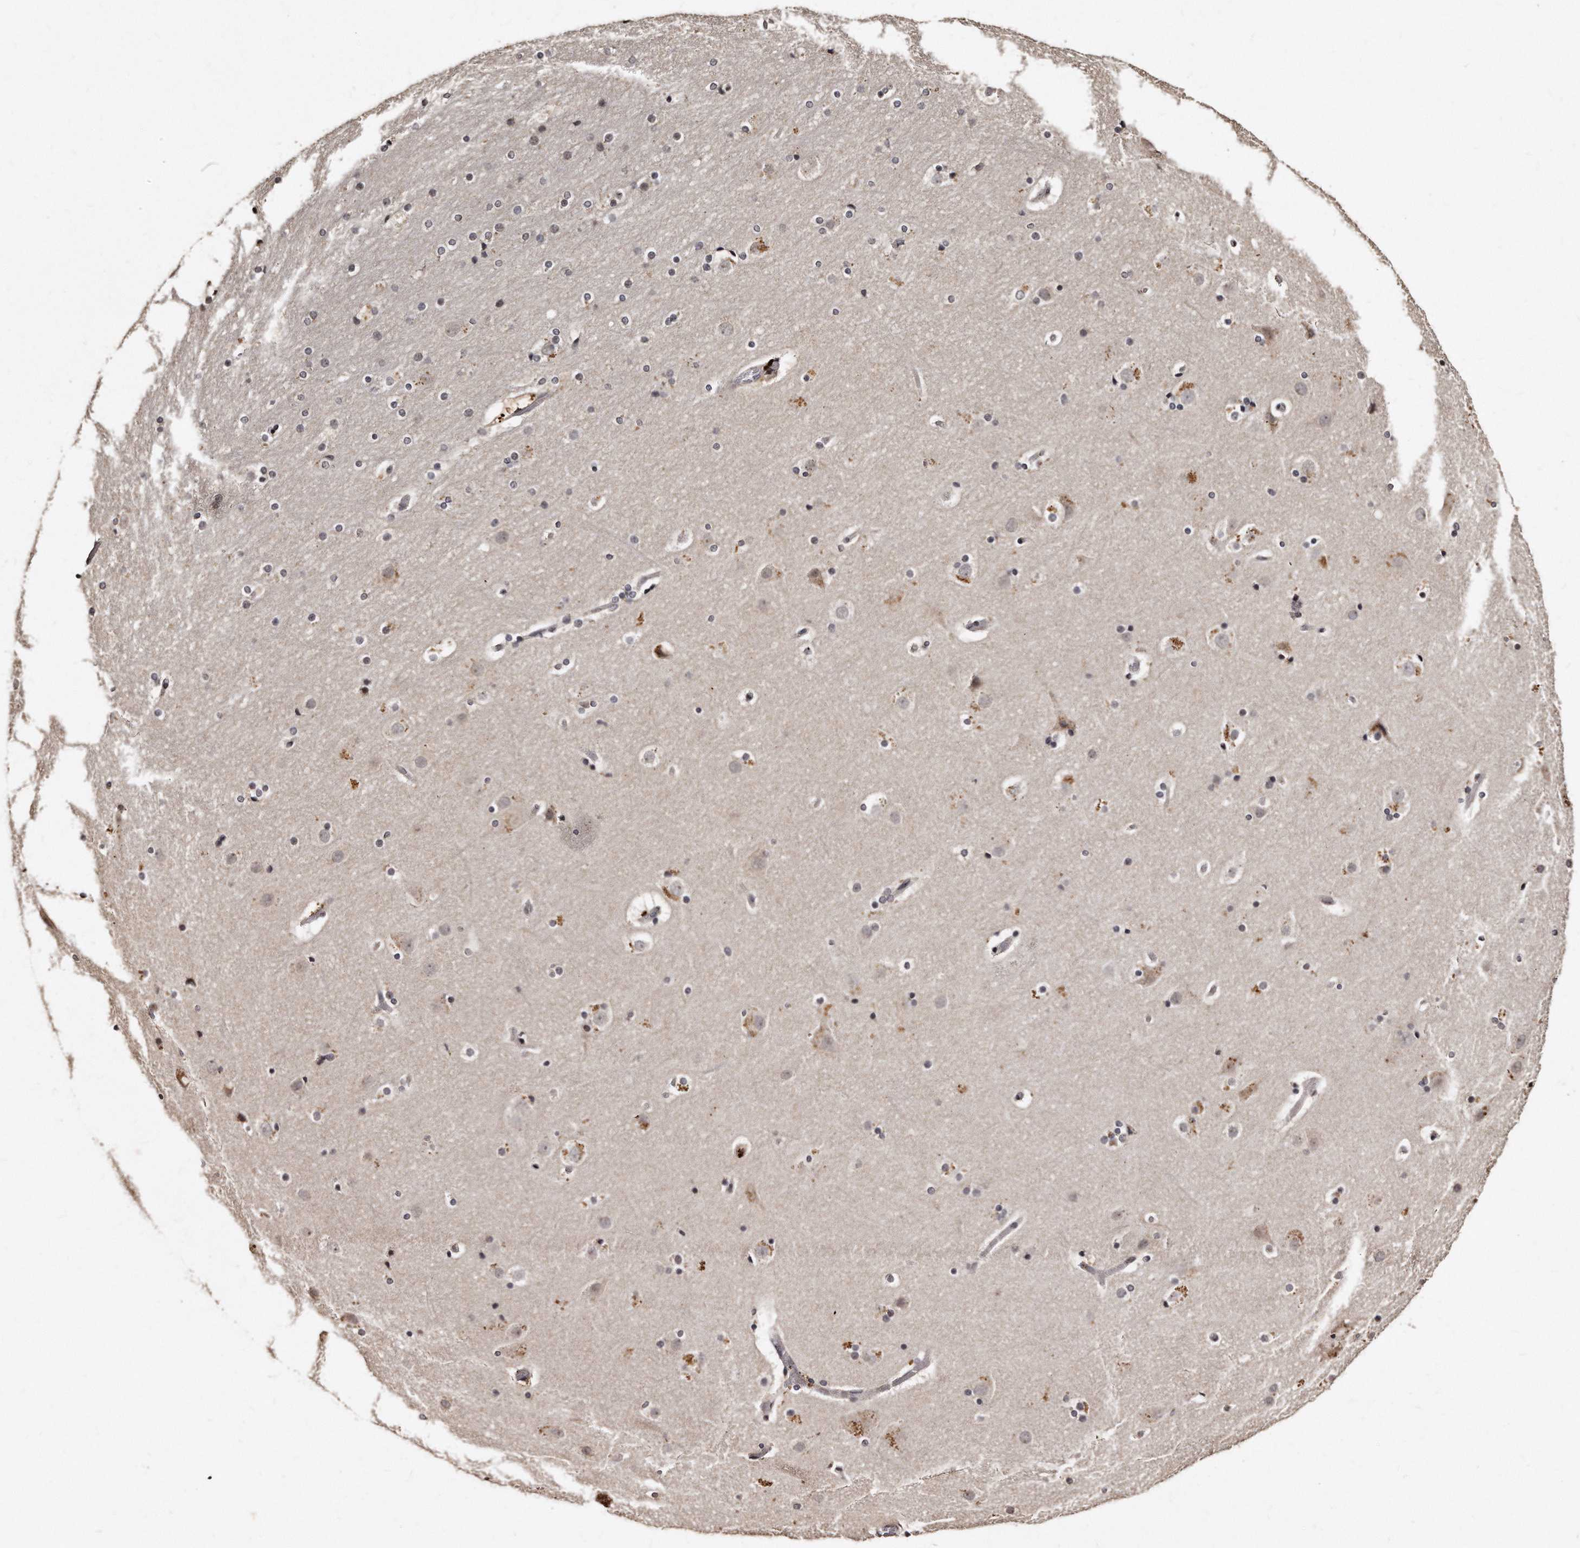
{"staining": {"intensity": "negative", "quantity": "none", "location": "none"}, "tissue": "cerebral cortex", "cell_type": "Endothelial cells", "image_type": "normal", "snomed": [{"axis": "morphology", "description": "Normal tissue, NOS"}, {"axis": "topography", "description": "Cerebral cortex"}], "caption": "A high-resolution image shows IHC staining of unremarkable cerebral cortex, which reveals no significant staining in endothelial cells.", "gene": "TSHR", "patient": {"sex": "male", "age": 57}}